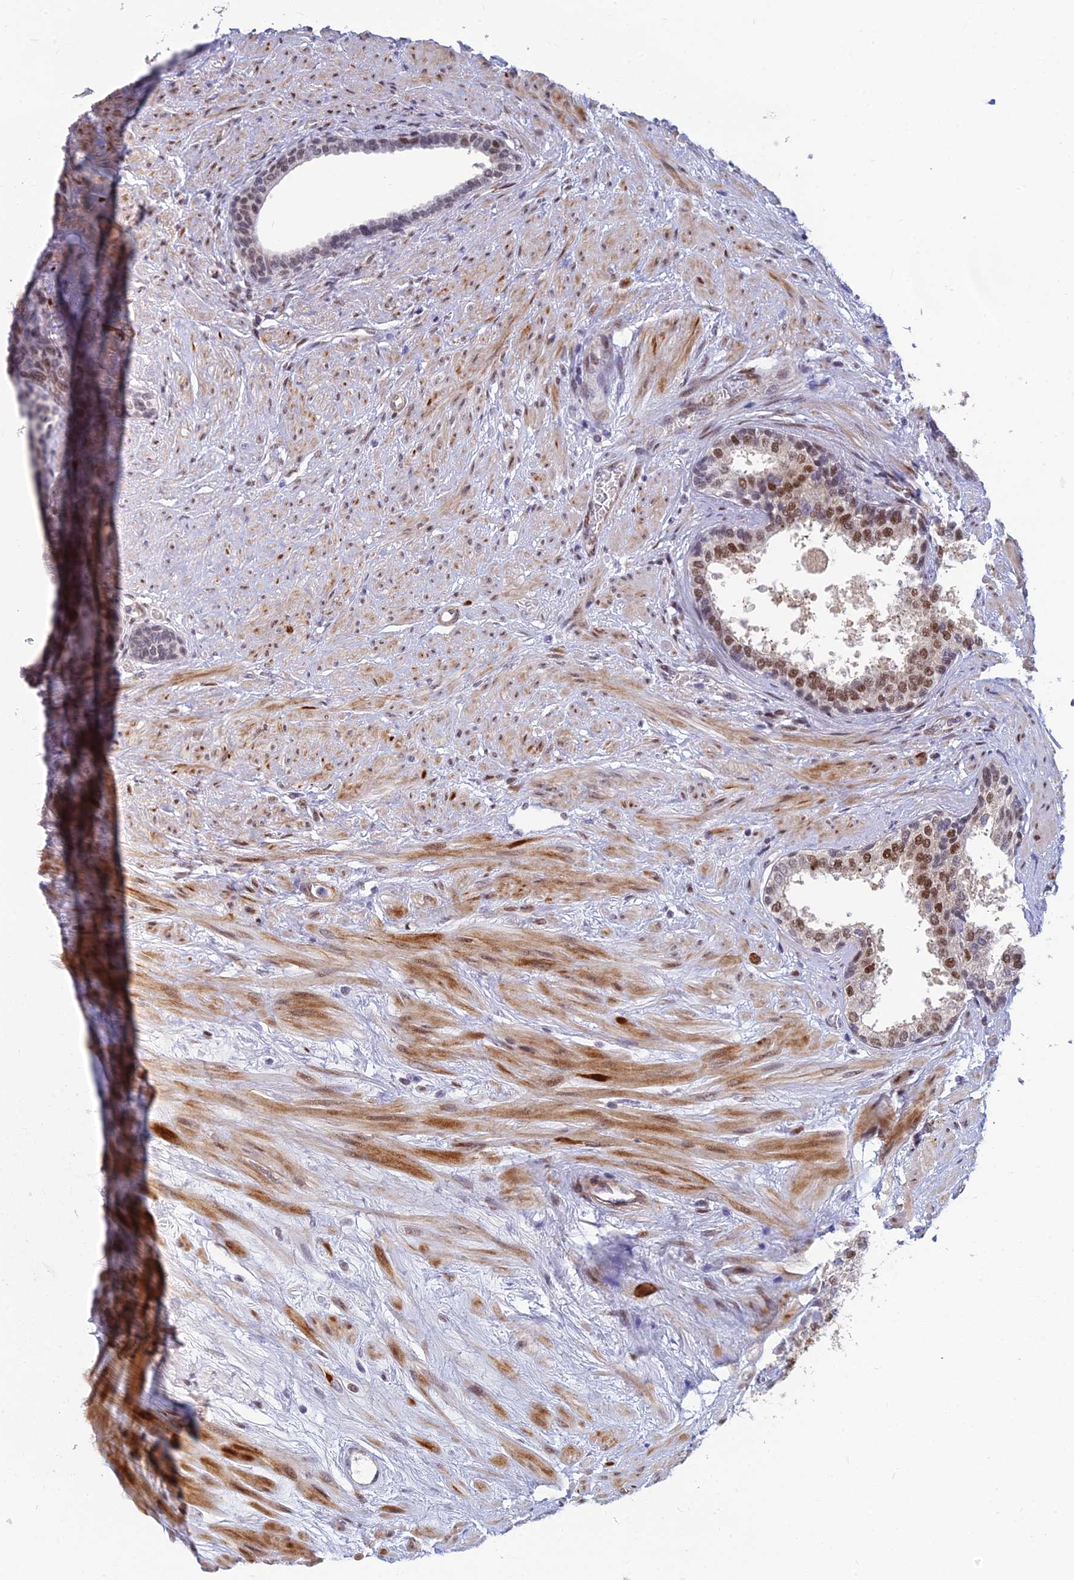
{"staining": {"intensity": "moderate", "quantity": ">75%", "location": "cytoplasmic/membranous,nuclear"}, "tissue": "prostate", "cell_type": "Glandular cells", "image_type": "normal", "snomed": [{"axis": "morphology", "description": "Normal tissue, NOS"}, {"axis": "topography", "description": "Prostate"}], "caption": "The immunohistochemical stain highlights moderate cytoplasmic/membranous,nuclear expression in glandular cells of unremarkable prostate. (brown staining indicates protein expression, while blue staining denotes nuclei).", "gene": "CLK4", "patient": {"sex": "male", "age": 57}}